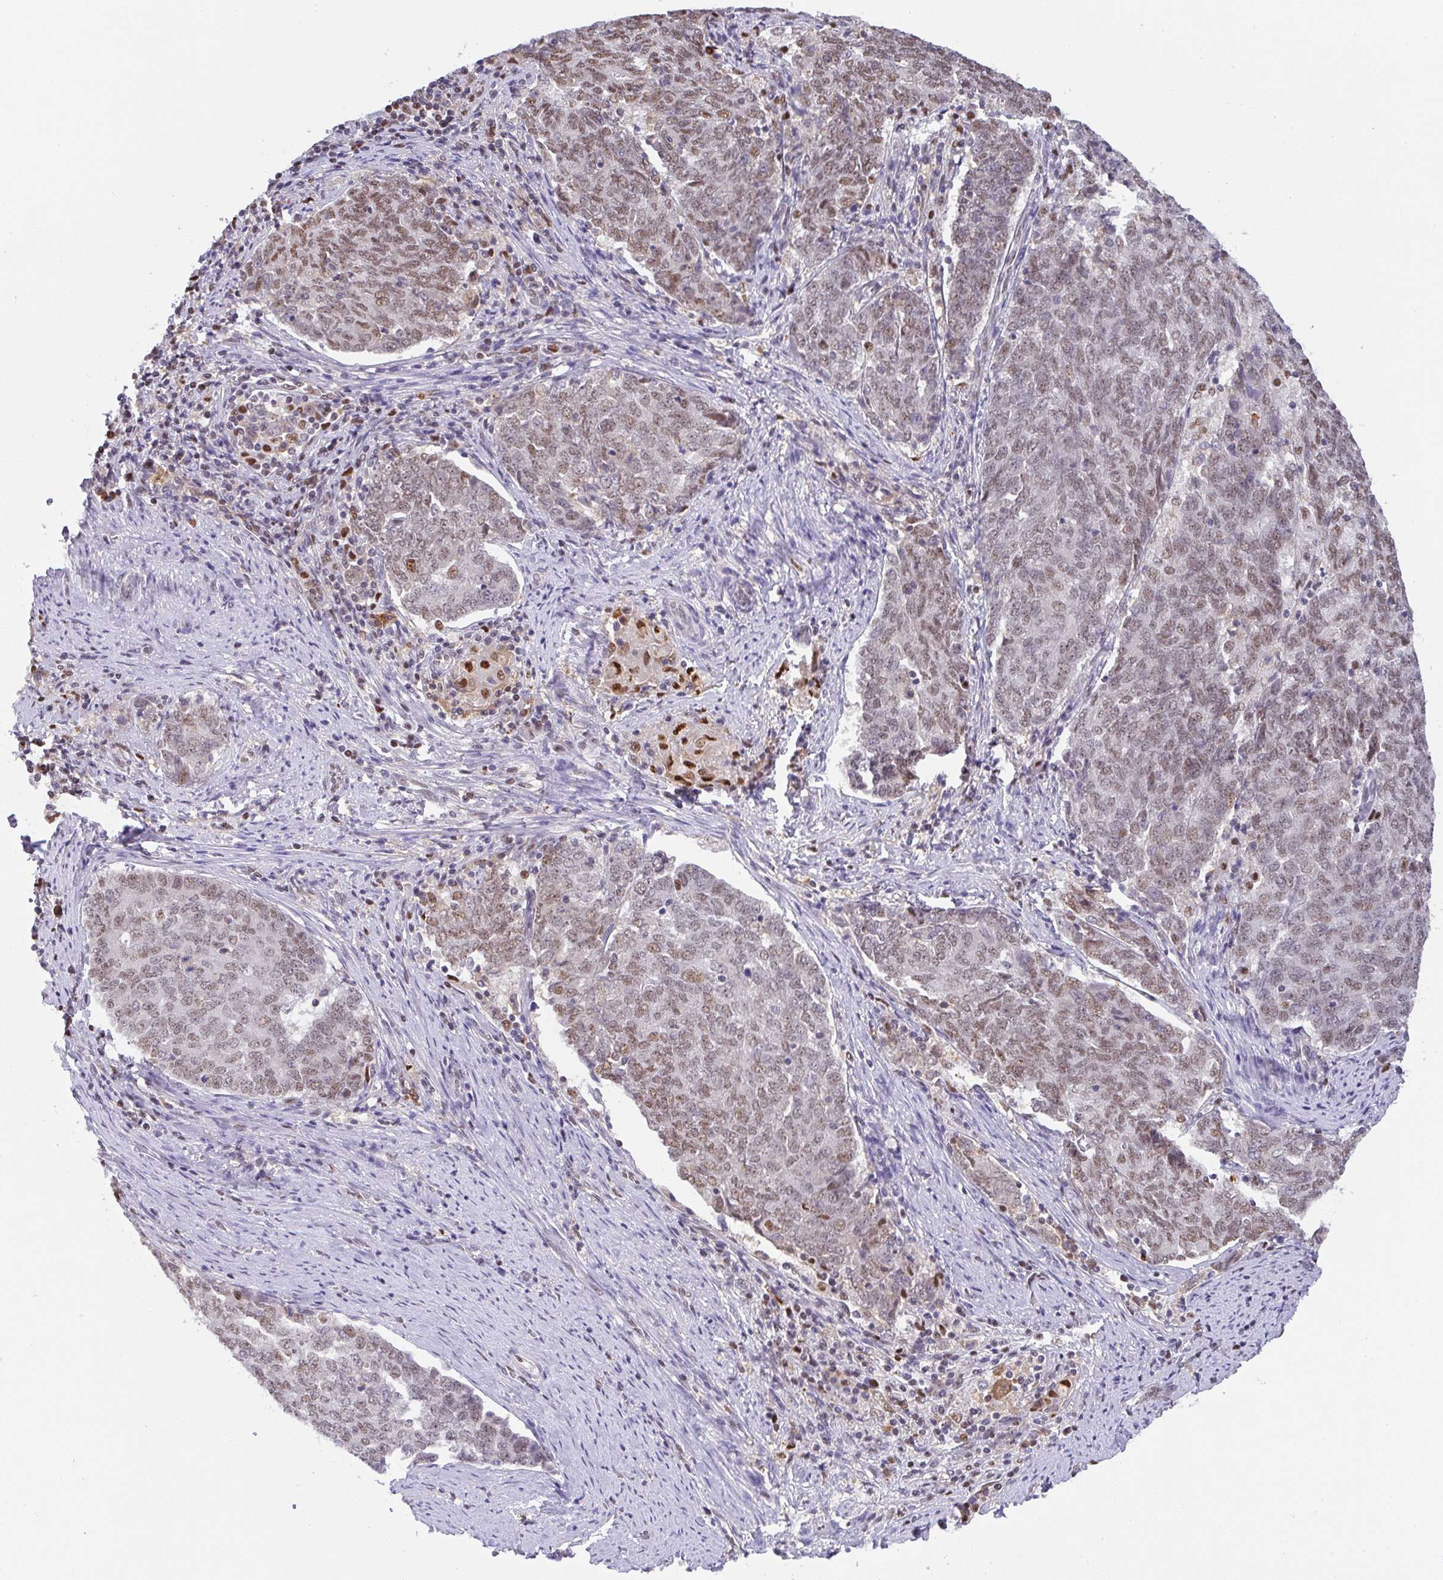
{"staining": {"intensity": "weak", "quantity": ">75%", "location": "nuclear"}, "tissue": "endometrial cancer", "cell_type": "Tumor cells", "image_type": "cancer", "snomed": [{"axis": "morphology", "description": "Adenocarcinoma, NOS"}, {"axis": "topography", "description": "Endometrium"}], "caption": "IHC of endometrial cancer exhibits low levels of weak nuclear staining in about >75% of tumor cells.", "gene": "BBX", "patient": {"sex": "female", "age": 80}}